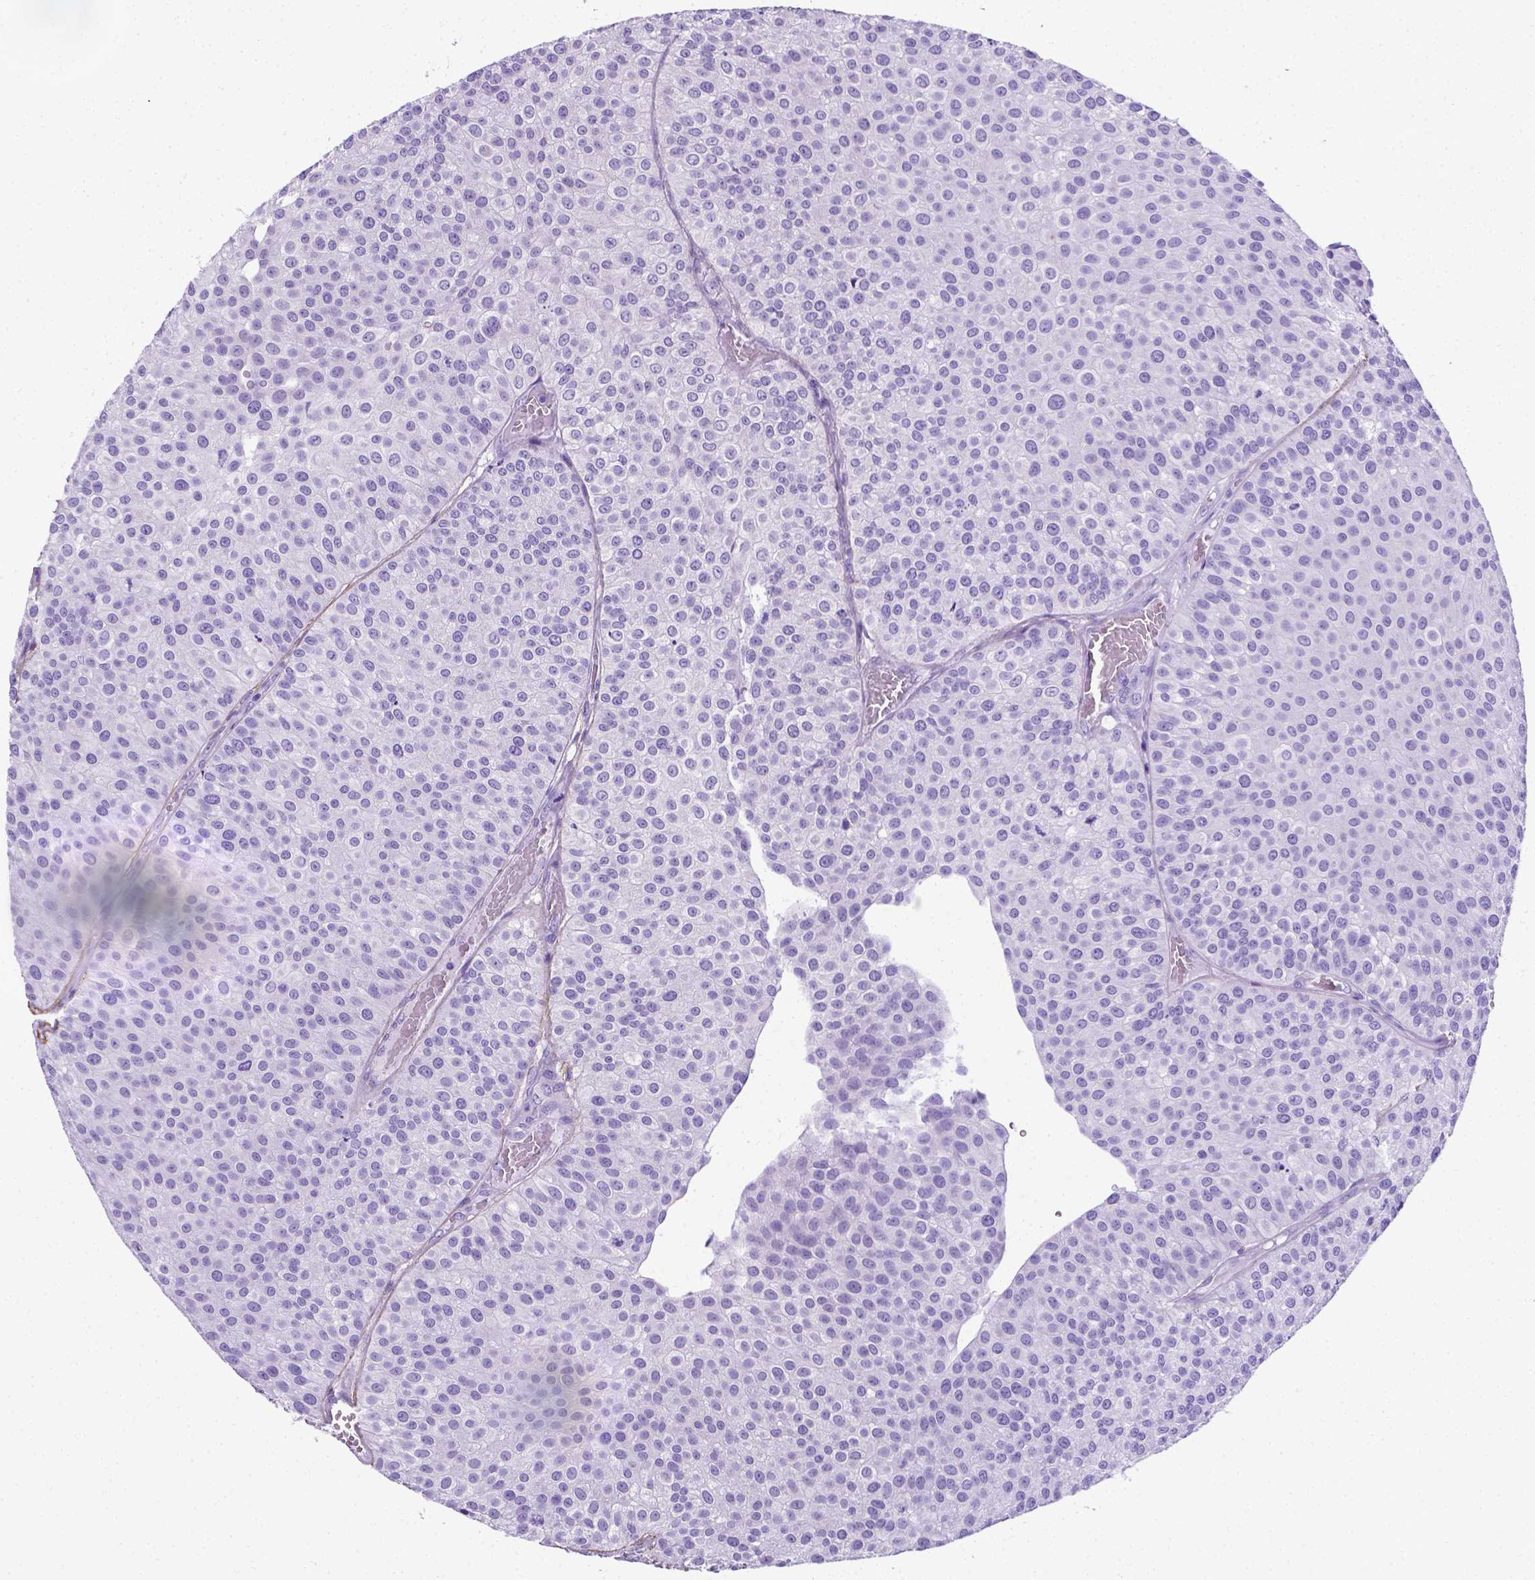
{"staining": {"intensity": "negative", "quantity": "none", "location": "none"}, "tissue": "urothelial cancer", "cell_type": "Tumor cells", "image_type": "cancer", "snomed": [{"axis": "morphology", "description": "Urothelial carcinoma, Low grade"}, {"axis": "topography", "description": "Urinary bladder"}], "caption": "Tumor cells show no significant staining in urothelial cancer. The staining was performed using DAB to visualize the protein expression in brown, while the nuclei were stained in blue with hematoxylin (Magnification: 20x).", "gene": "MFAP2", "patient": {"sex": "female", "age": 87}}